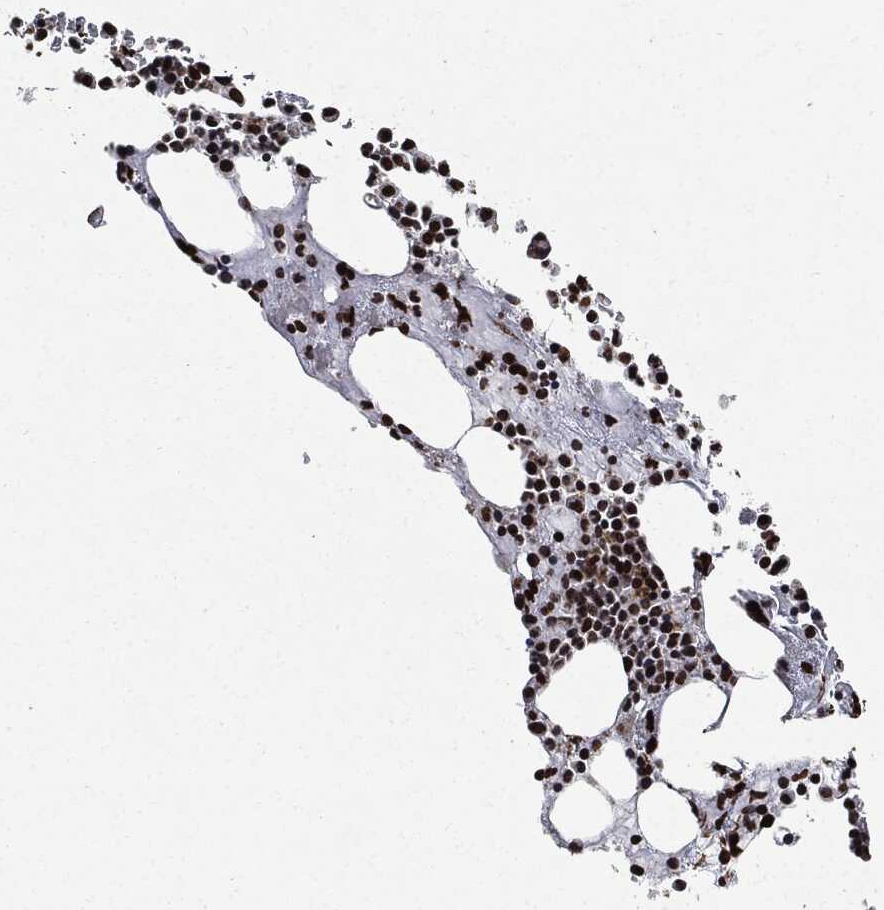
{"staining": {"intensity": "strong", "quantity": ">75%", "location": "nuclear"}, "tissue": "bone marrow", "cell_type": "Hematopoietic cells", "image_type": "normal", "snomed": [{"axis": "morphology", "description": "Normal tissue, NOS"}, {"axis": "topography", "description": "Bone marrow"}], "caption": "Immunohistochemistry of benign human bone marrow shows high levels of strong nuclear positivity in about >75% of hematopoietic cells.", "gene": "JUN", "patient": {"sex": "female", "age": 50}}